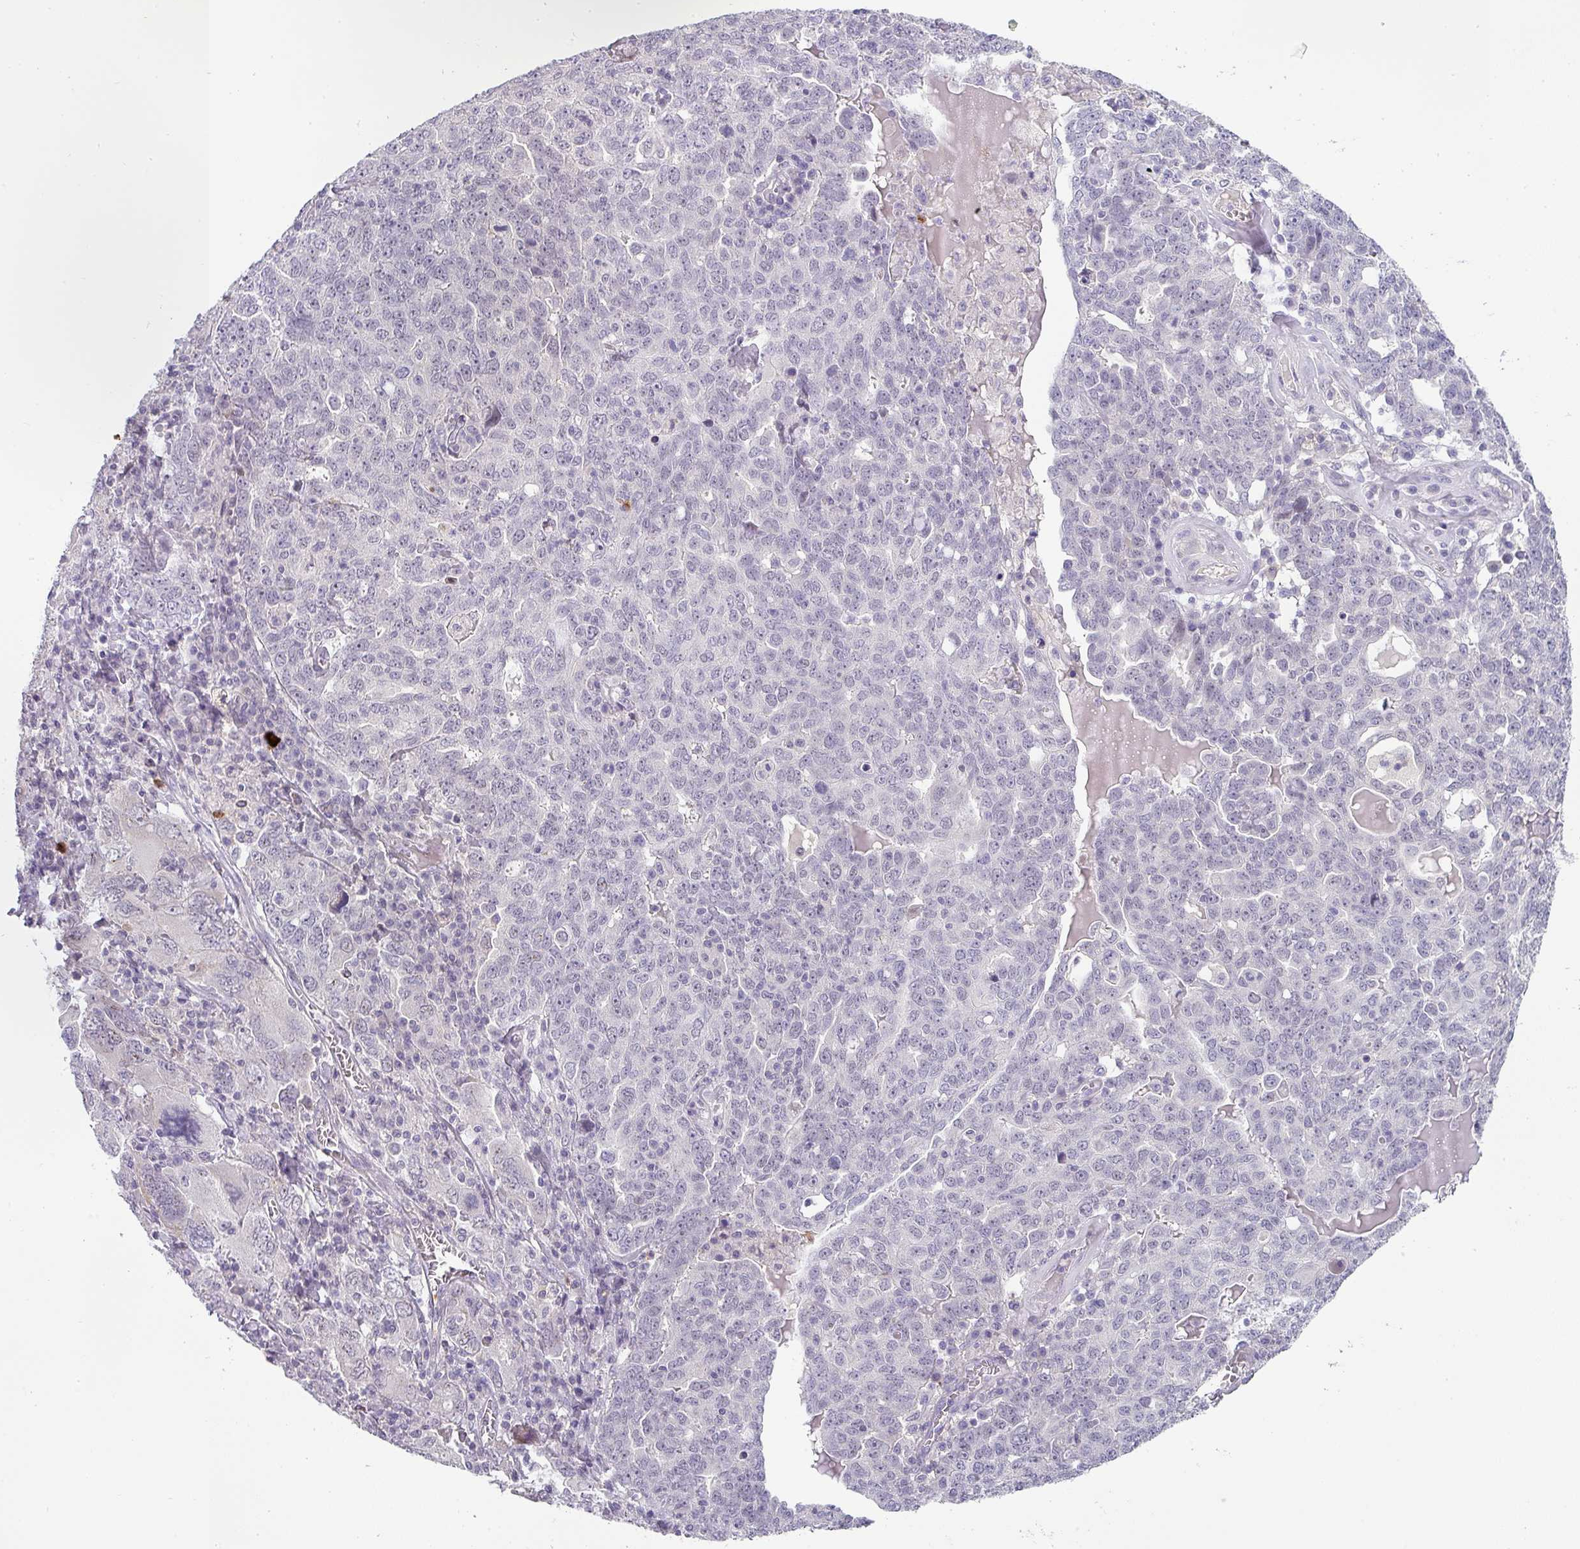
{"staining": {"intensity": "negative", "quantity": "none", "location": "none"}, "tissue": "ovarian cancer", "cell_type": "Tumor cells", "image_type": "cancer", "snomed": [{"axis": "morphology", "description": "Carcinoma, endometroid"}, {"axis": "topography", "description": "Ovary"}], "caption": "Immunohistochemical staining of human endometroid carcinoma (ovarian) exhibits no significant positivity in tumor cells.", "gene": "BTLA", "patient": {"sex": "female", "age": 62}}